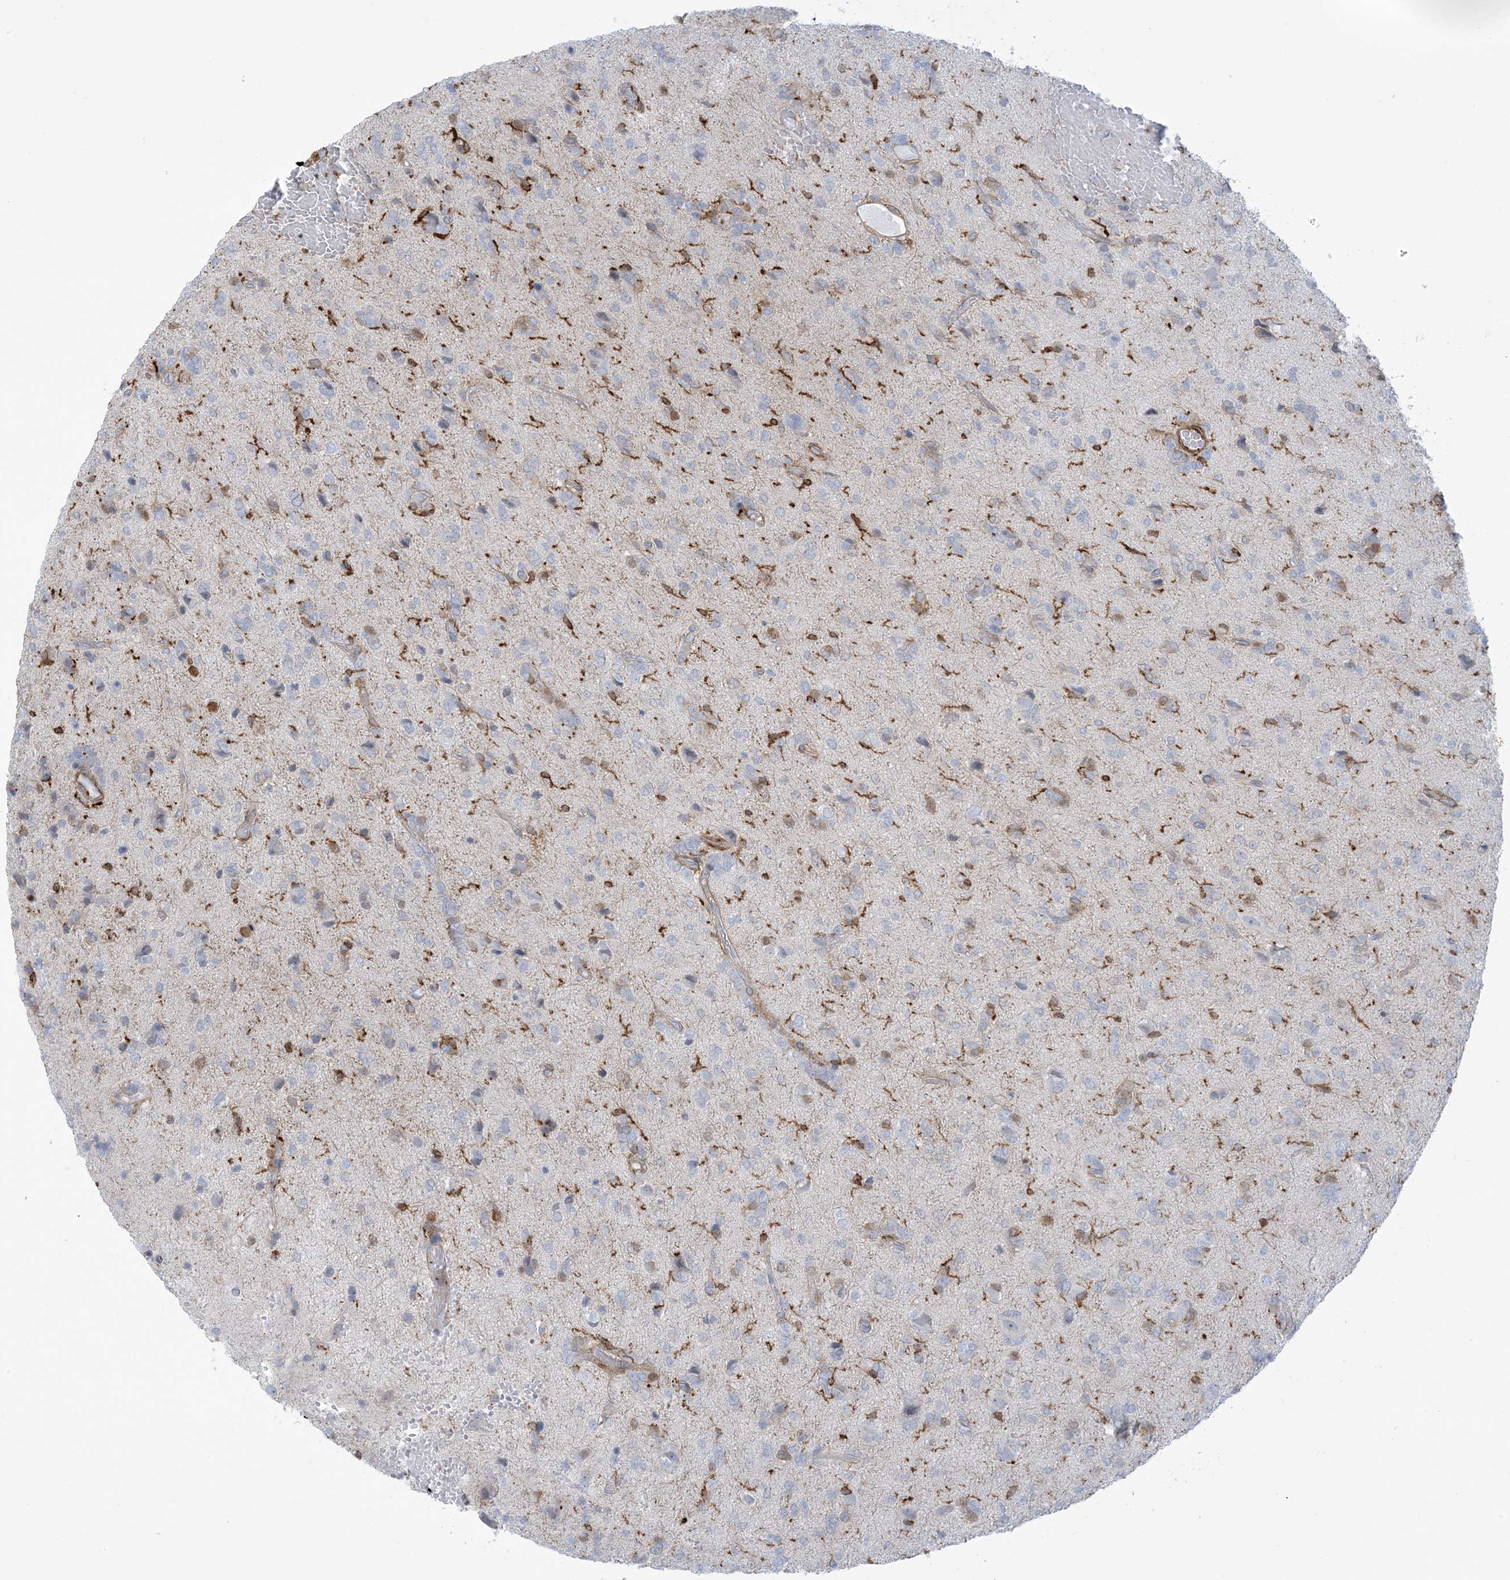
{"staining": {"intensity": "negative", "quantity": "none", "location": "none"}, "tissue": "glioma", "cell_type": "Tumor cells", "image_type": "cancer", "snomed": [{"axis": "morphology", "description": "Glioma, malignant, High grade"}, {"axis": "topography", "description": "Brain"}], "caption": "Human malignant glioma (high-grade) stained for a protein using IHC reveals no staining in tumor cells.", "gene": "ICMT", "patient": {"sex": "female", "age": 59}}